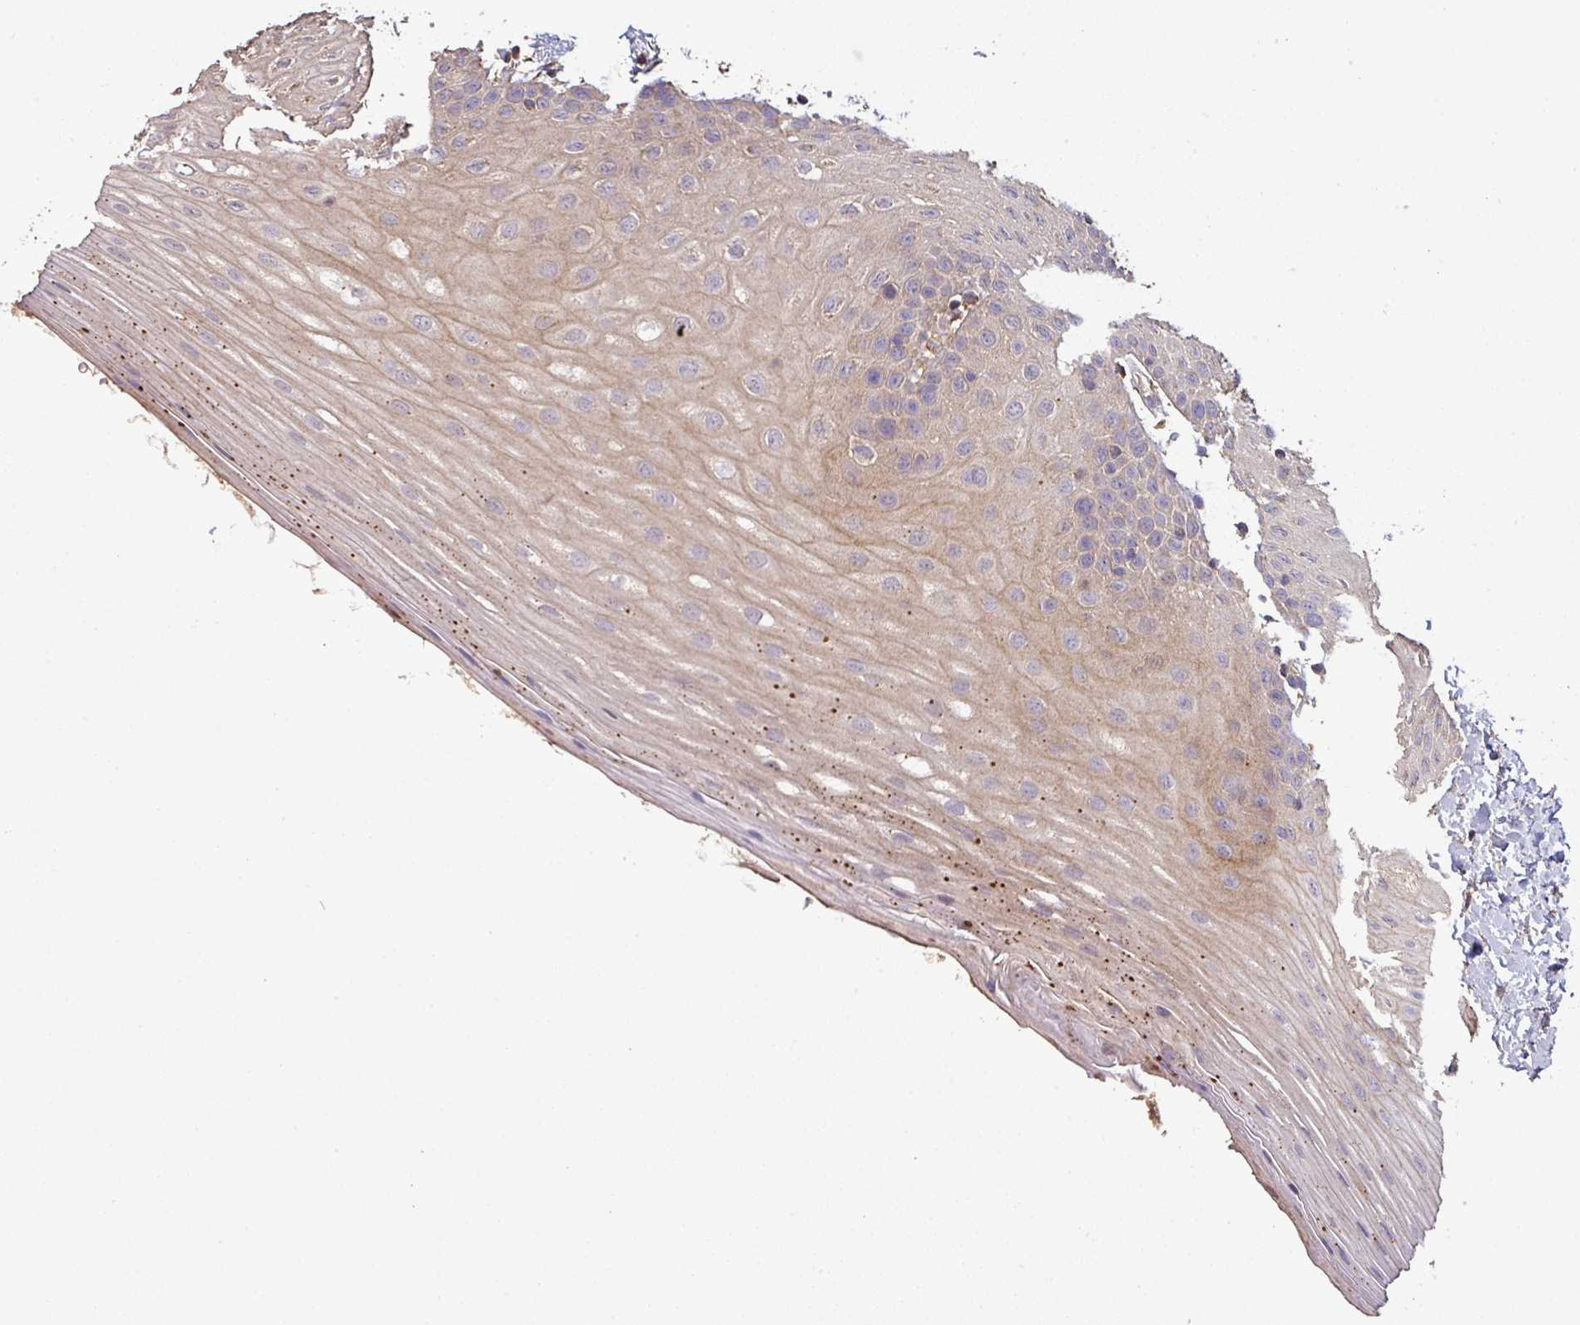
{"staining": {"intensity": "moderate", "quantity": "<25%", "location": "cytoplasmic/membranous"}, "tissue": "oral mucosa", "cell_type": "Squamous epithelial cells", "image_type": "normal", "snomed": [{"axis": "morphology", "description": "Normal tissue, NOS"}, {"axis": "topography", "description": "Oral tissue"}], "caption": "Brown immunohistochemical staining in normal oral mucosa reveals moderate cytoplasmic/membranous expression in approximately <25% of squamous epithelial cells.", "gene": "ISLR", "patient": {"sex": "female", "age": 67}}